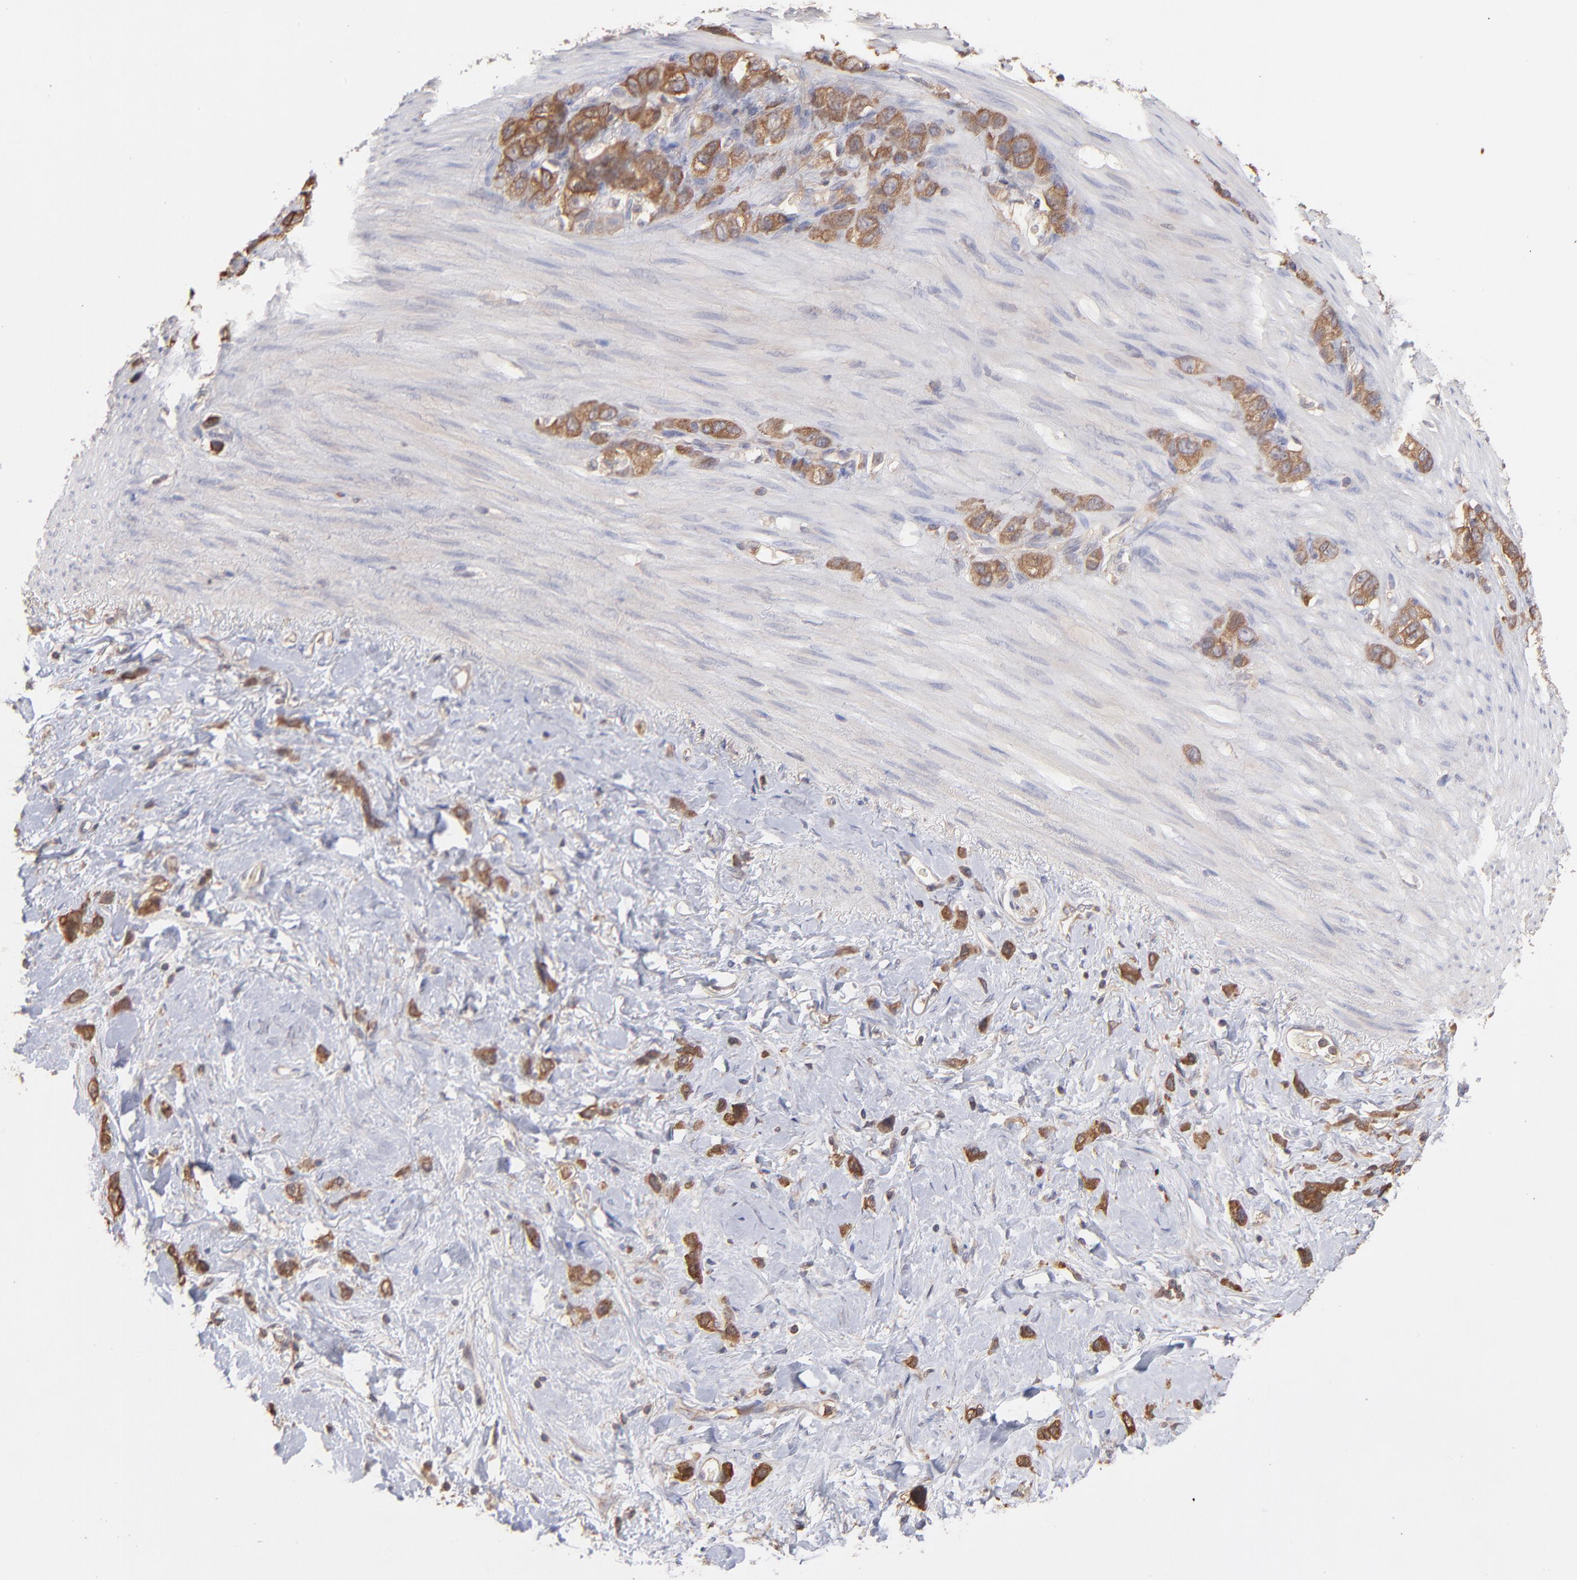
{"staining": {"intensity": "strong", "quantity": ">75%", "location": "cytoplasmic/membranous"}, "tissue": "stomach cancer", "cell_type": "Tumor cells", "image_type": "cancer", "snomed": [{"axis": "morphology", "description": "Normal tissue, NOS"}, {"axis": "morphology", "description": "Adenocarcinoma, NOS"}, {"axis": "morphology", "description": "Adenocarcinoma, High grade"}, {"axis": "topography", "description": "Stomach, upper"}, {"axis": "topography", "description": "Stomach"}], "caption": "Stomach cancer tissue exhibits strong cytoplasmic/membranous expression in about >75% of tumor cells, visualized by immunohistochemistry.", "gene": "MAP2K2", "patient": {"sex": "female", "age": 65}}